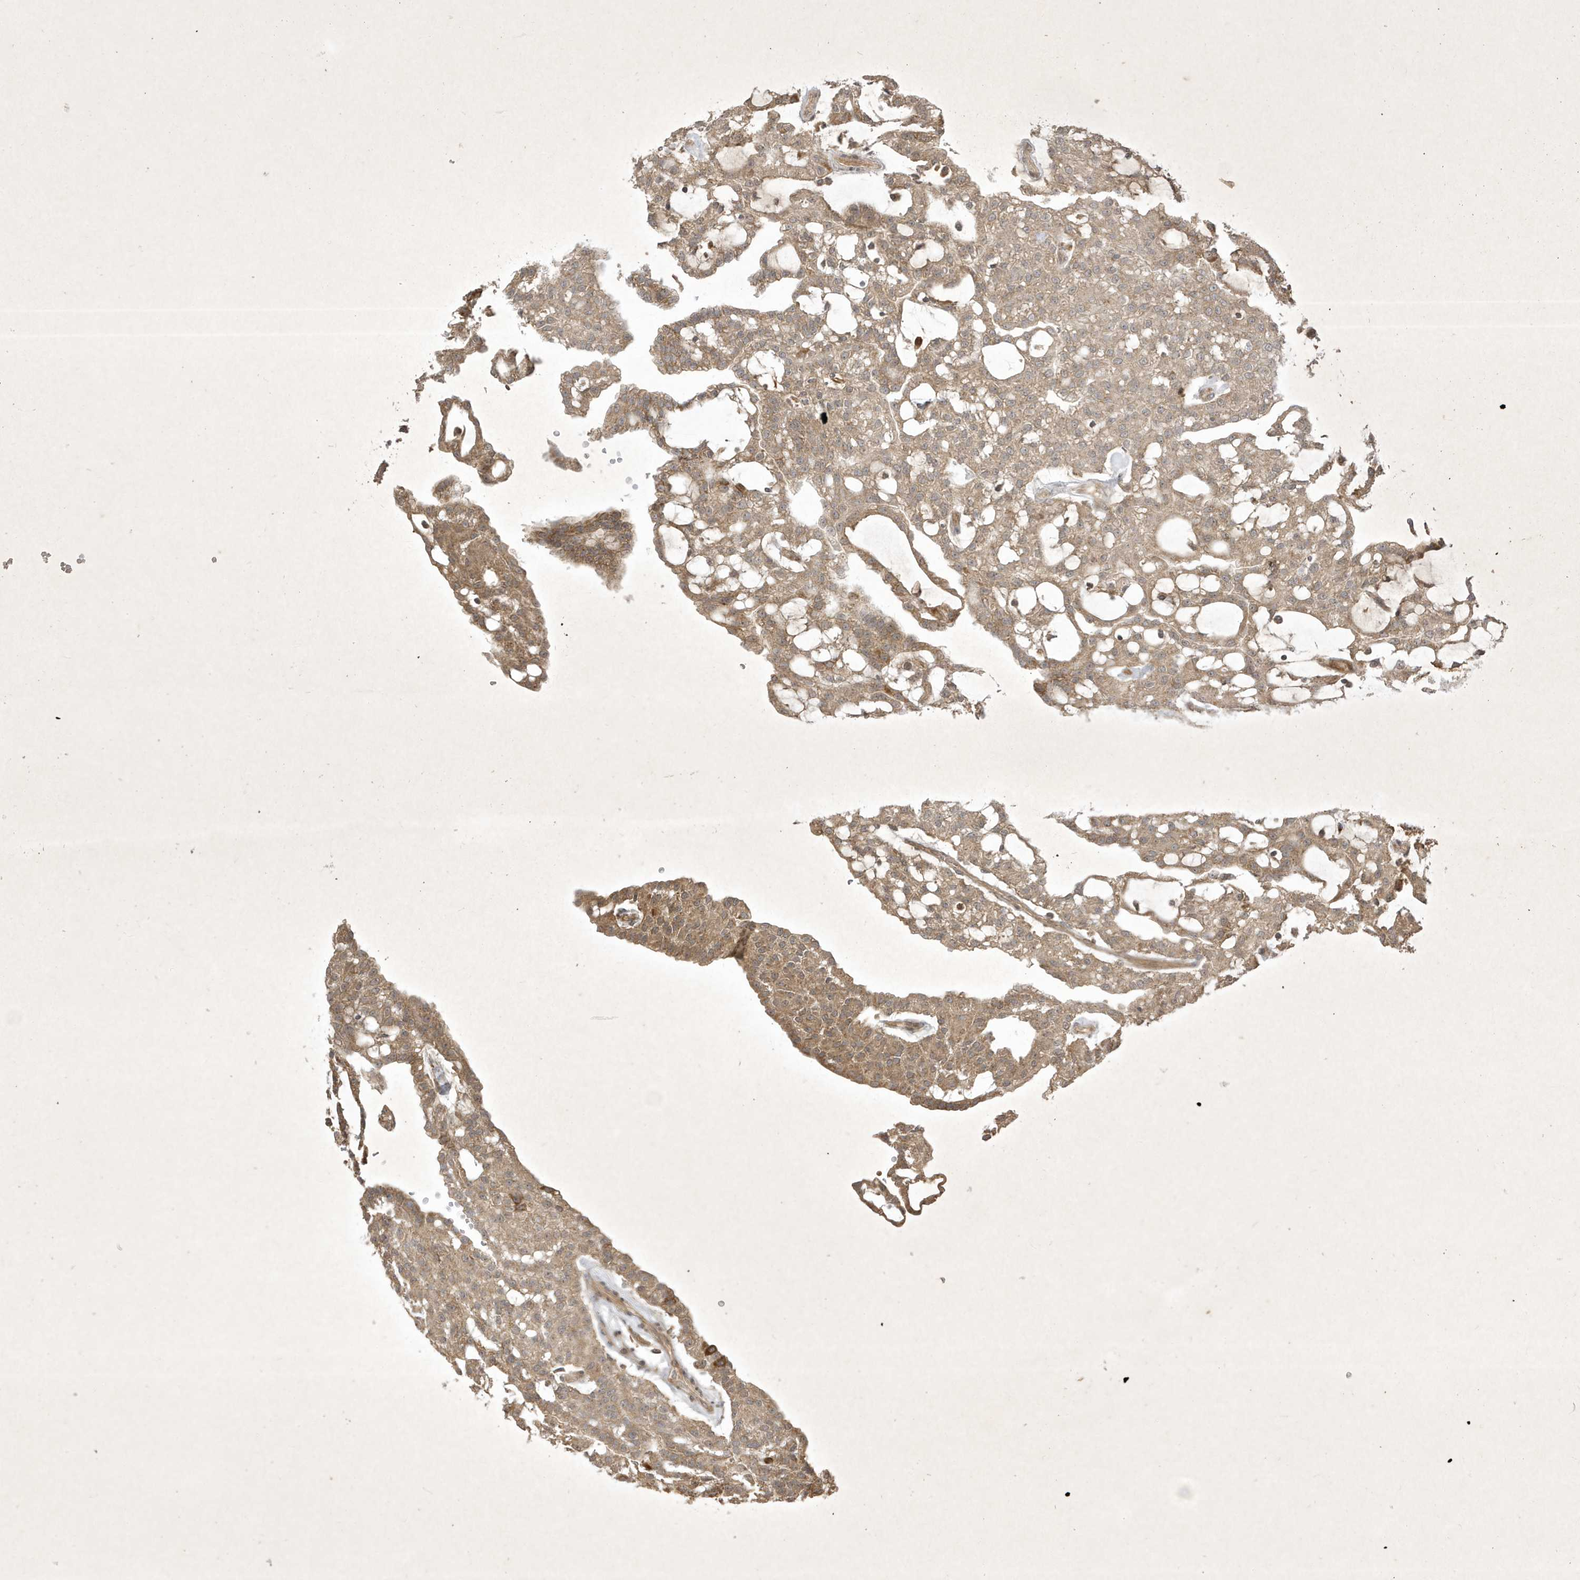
{"staining": {"intensity": "moderate", "quantity": ">75%", "location": "cytoplasmic/membranous"}, "tissue": "renal cancer", "cell_type": "Tumor cells", "image_type": "cancer", "snomed": [{"axis": "morphology", "description": "Adenocarcinoma, NOS"}, {"axis": "topography", "description": "Kidney"}], "caption": "The immunohistochemical stain shows moderate cytoplasmic/membranous staining in tumor cells of adenocarcinoma (renal) tissue. (Stains: DAB (3,3'-diaminobenzidine) in brown, nuclei in blue, Microscopy: brightfield microscopy at high magnification).", "gene": "FAM83C", "patient": {"sex": "male", "age": 63}}